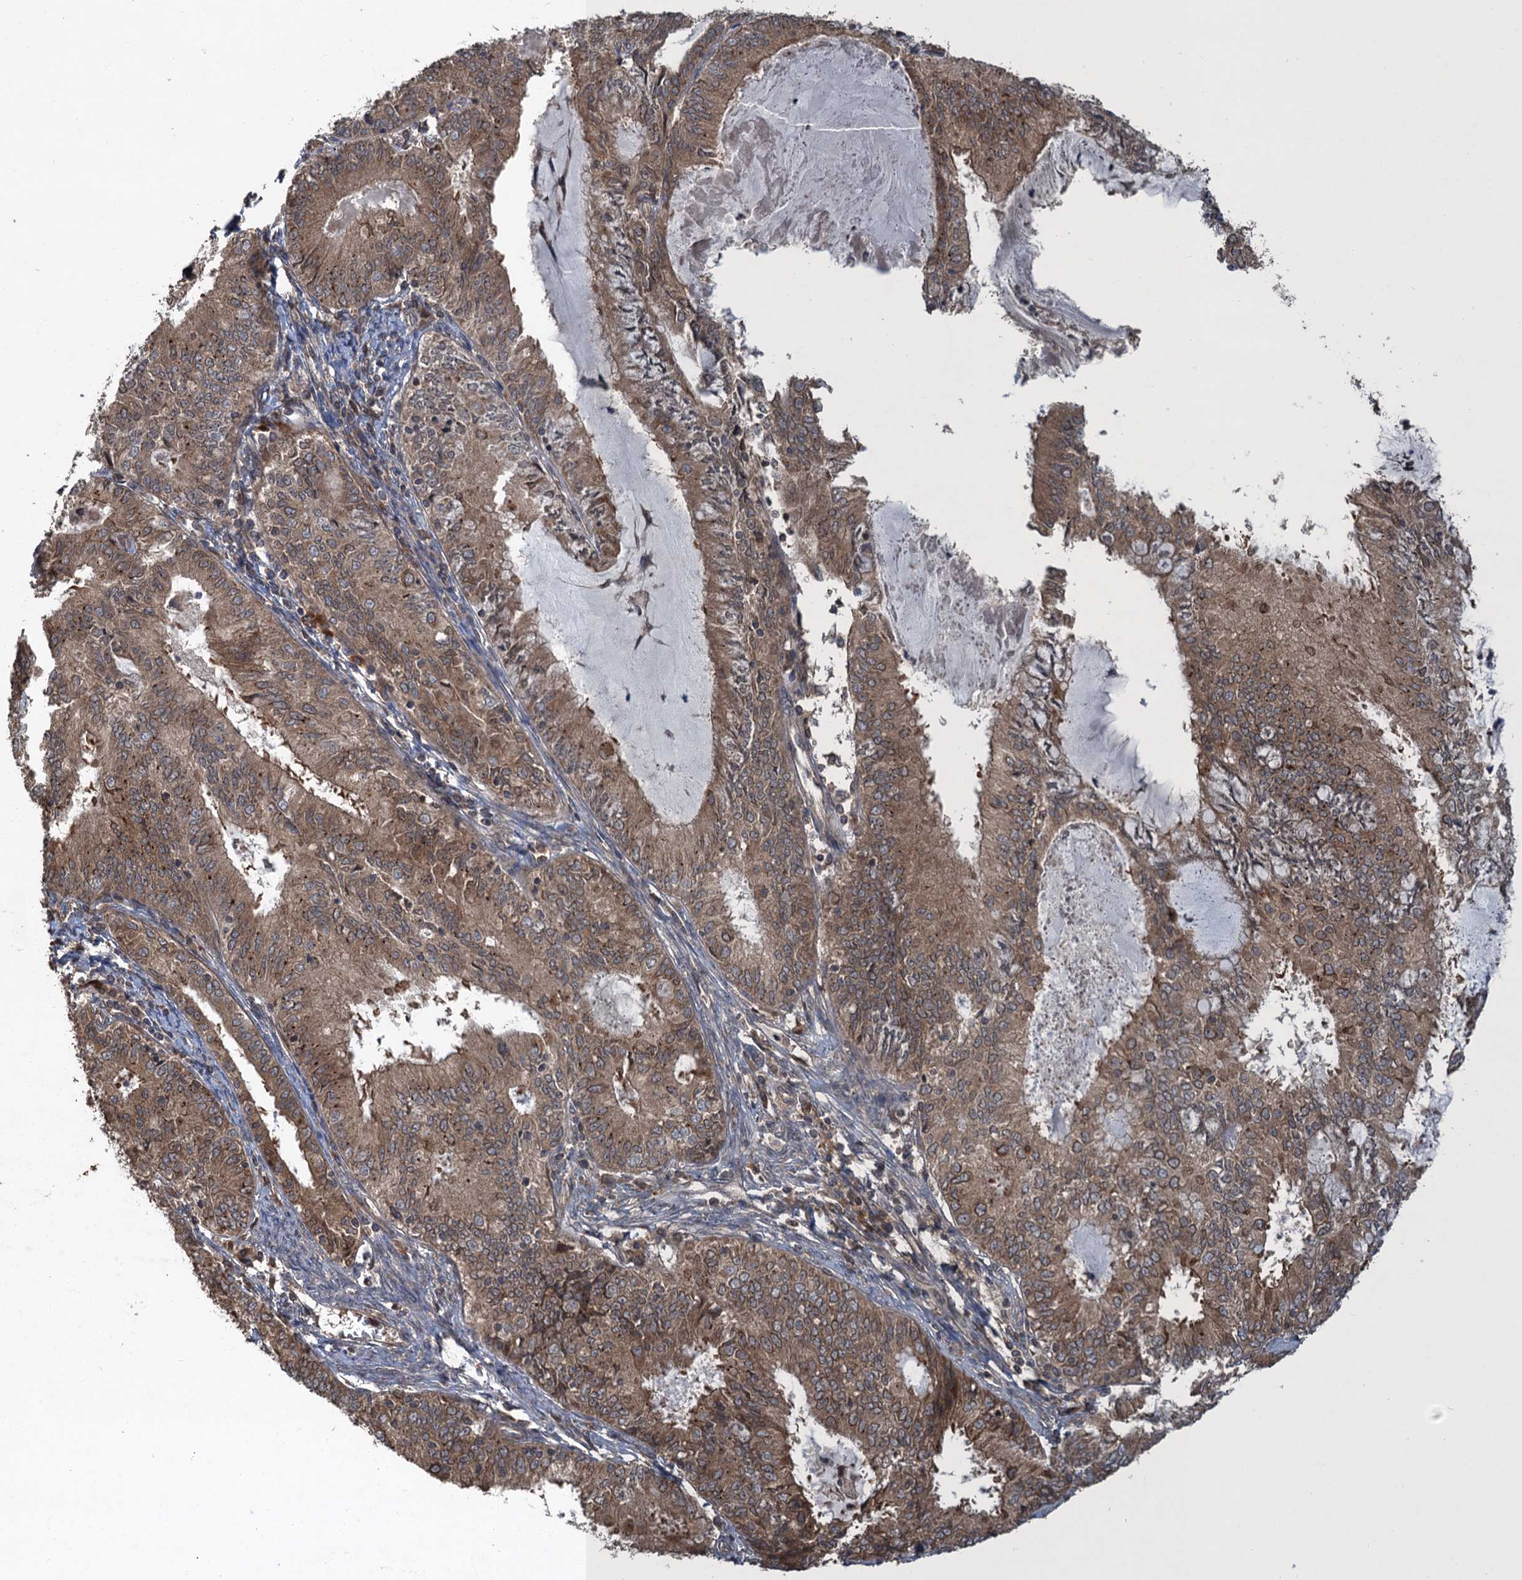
{"staining": {"intensity": "moderate", "quantity": ">75%", "location": "cytoplasmic/membranous,nuclear"}, "tissue": "endometrial cancer", "cell_type": "Tumor cells", "image_type": "cancer", "snomed": [{"axis": "morphology", "description": "Adenocarcinoma, NOS"}, {"axis": "topography", "description": "Endometrium"}], "caption": "Immunohistochemistry micrograph of human adenocarcinoma (endometrial) stained for a protein (brown), which reveals medium levels of moderate cytoplasmic/membranous and nuclear expression in about >75% of tumor cells.", "gene": "GLE1", "patient": {"sex": "female", "age": 57}}